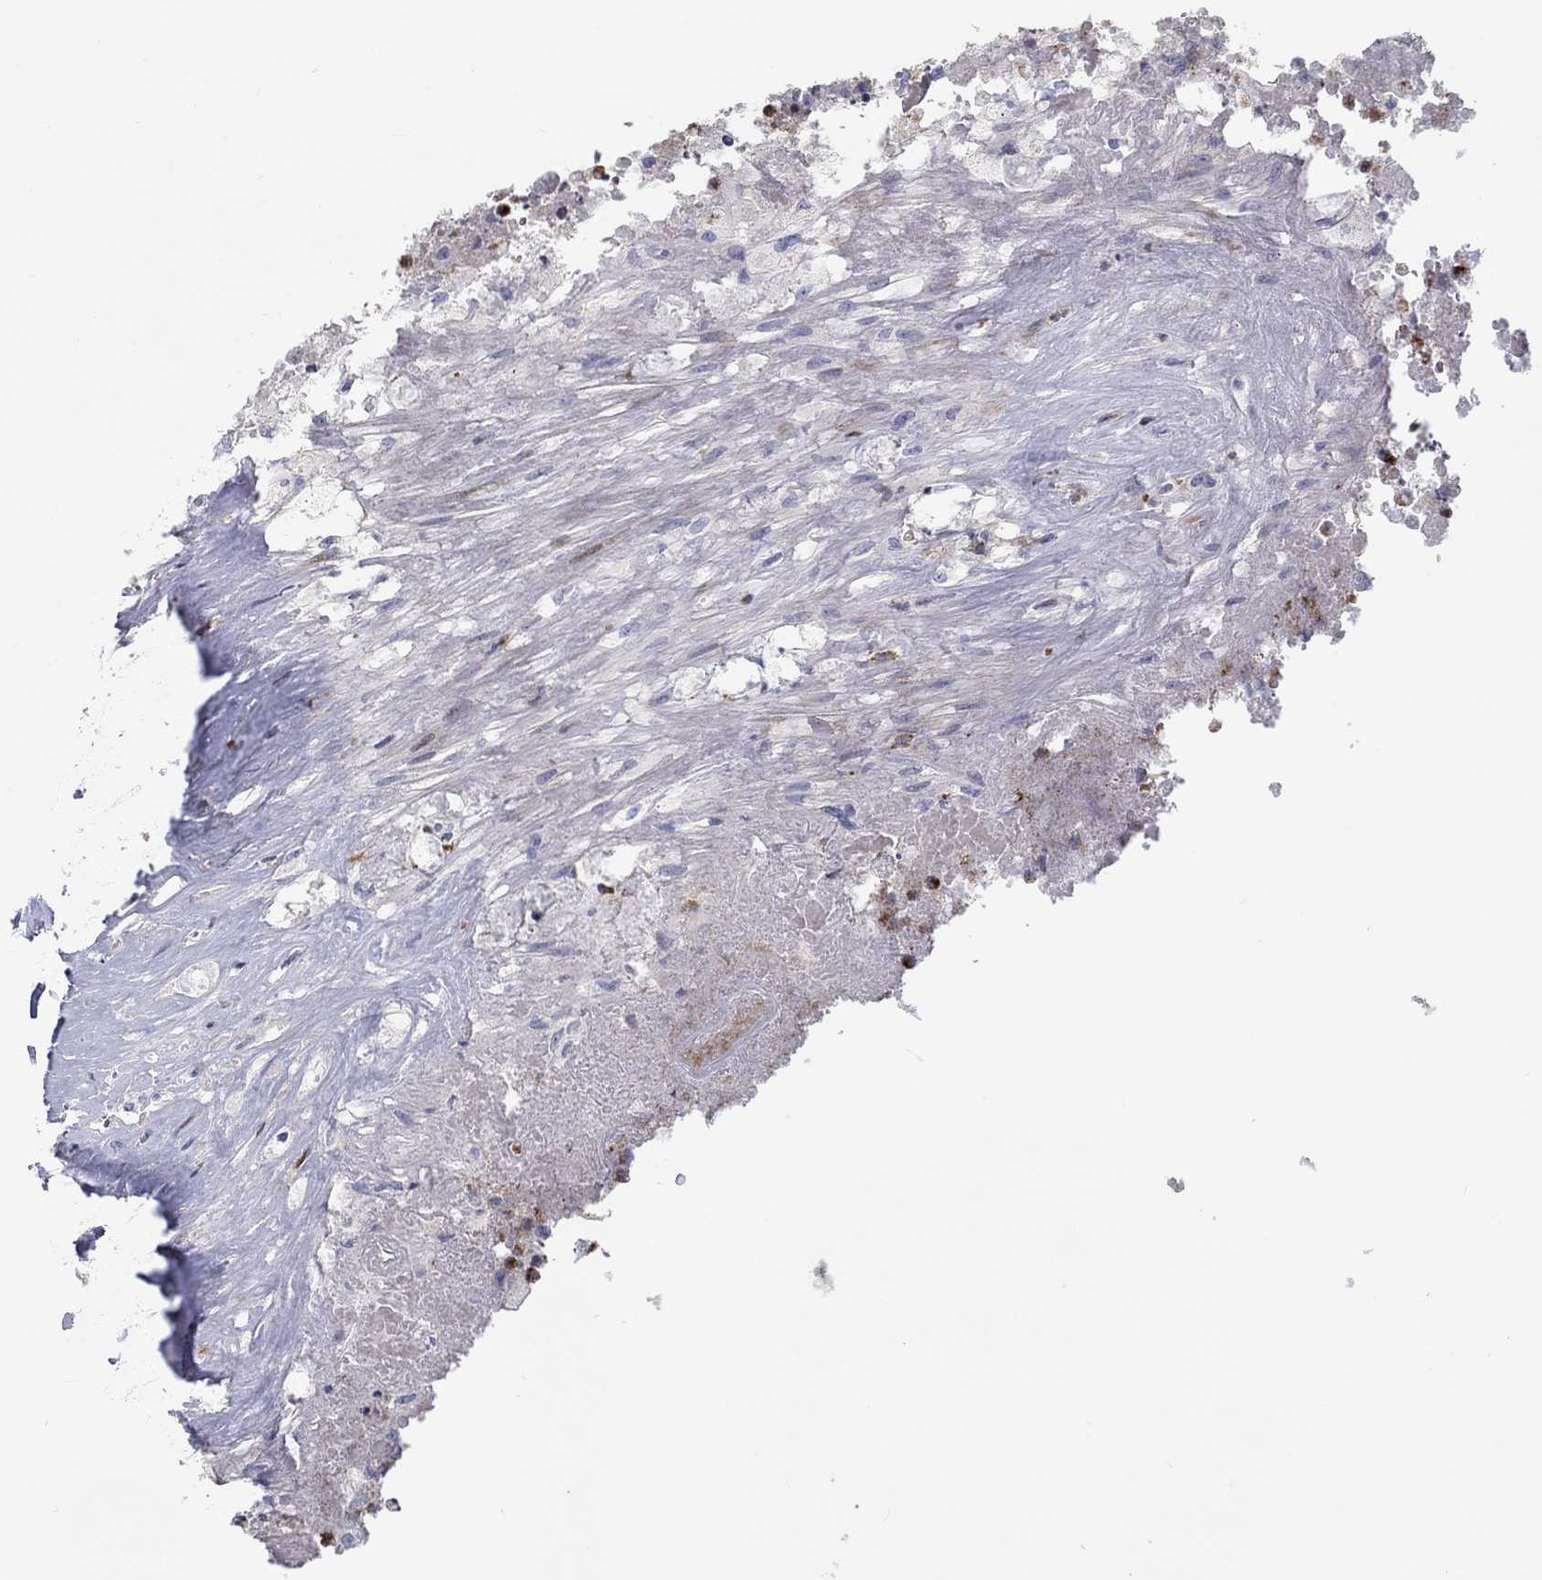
{"staining": {"intensity": "negative", "quantity": "none", "location": "none"}, "tissue": "testis cancer", "cell_type": "Tumor cells", "image_type": "cancer", "snomed": [{"axis": "morphology", "description": "Necrosis, NOS"}, {"axis": "morphology", "description": "Carcinoma, Embryonal, NOS"}, {"axis": "topography", "description": "Testis"}], "caption": "This is an IHC histopathology image of testis cancer. There is no staining in tumor cells.", "gene": "ARHGAP36", "patient": {"sex": "male", "age": 19}}